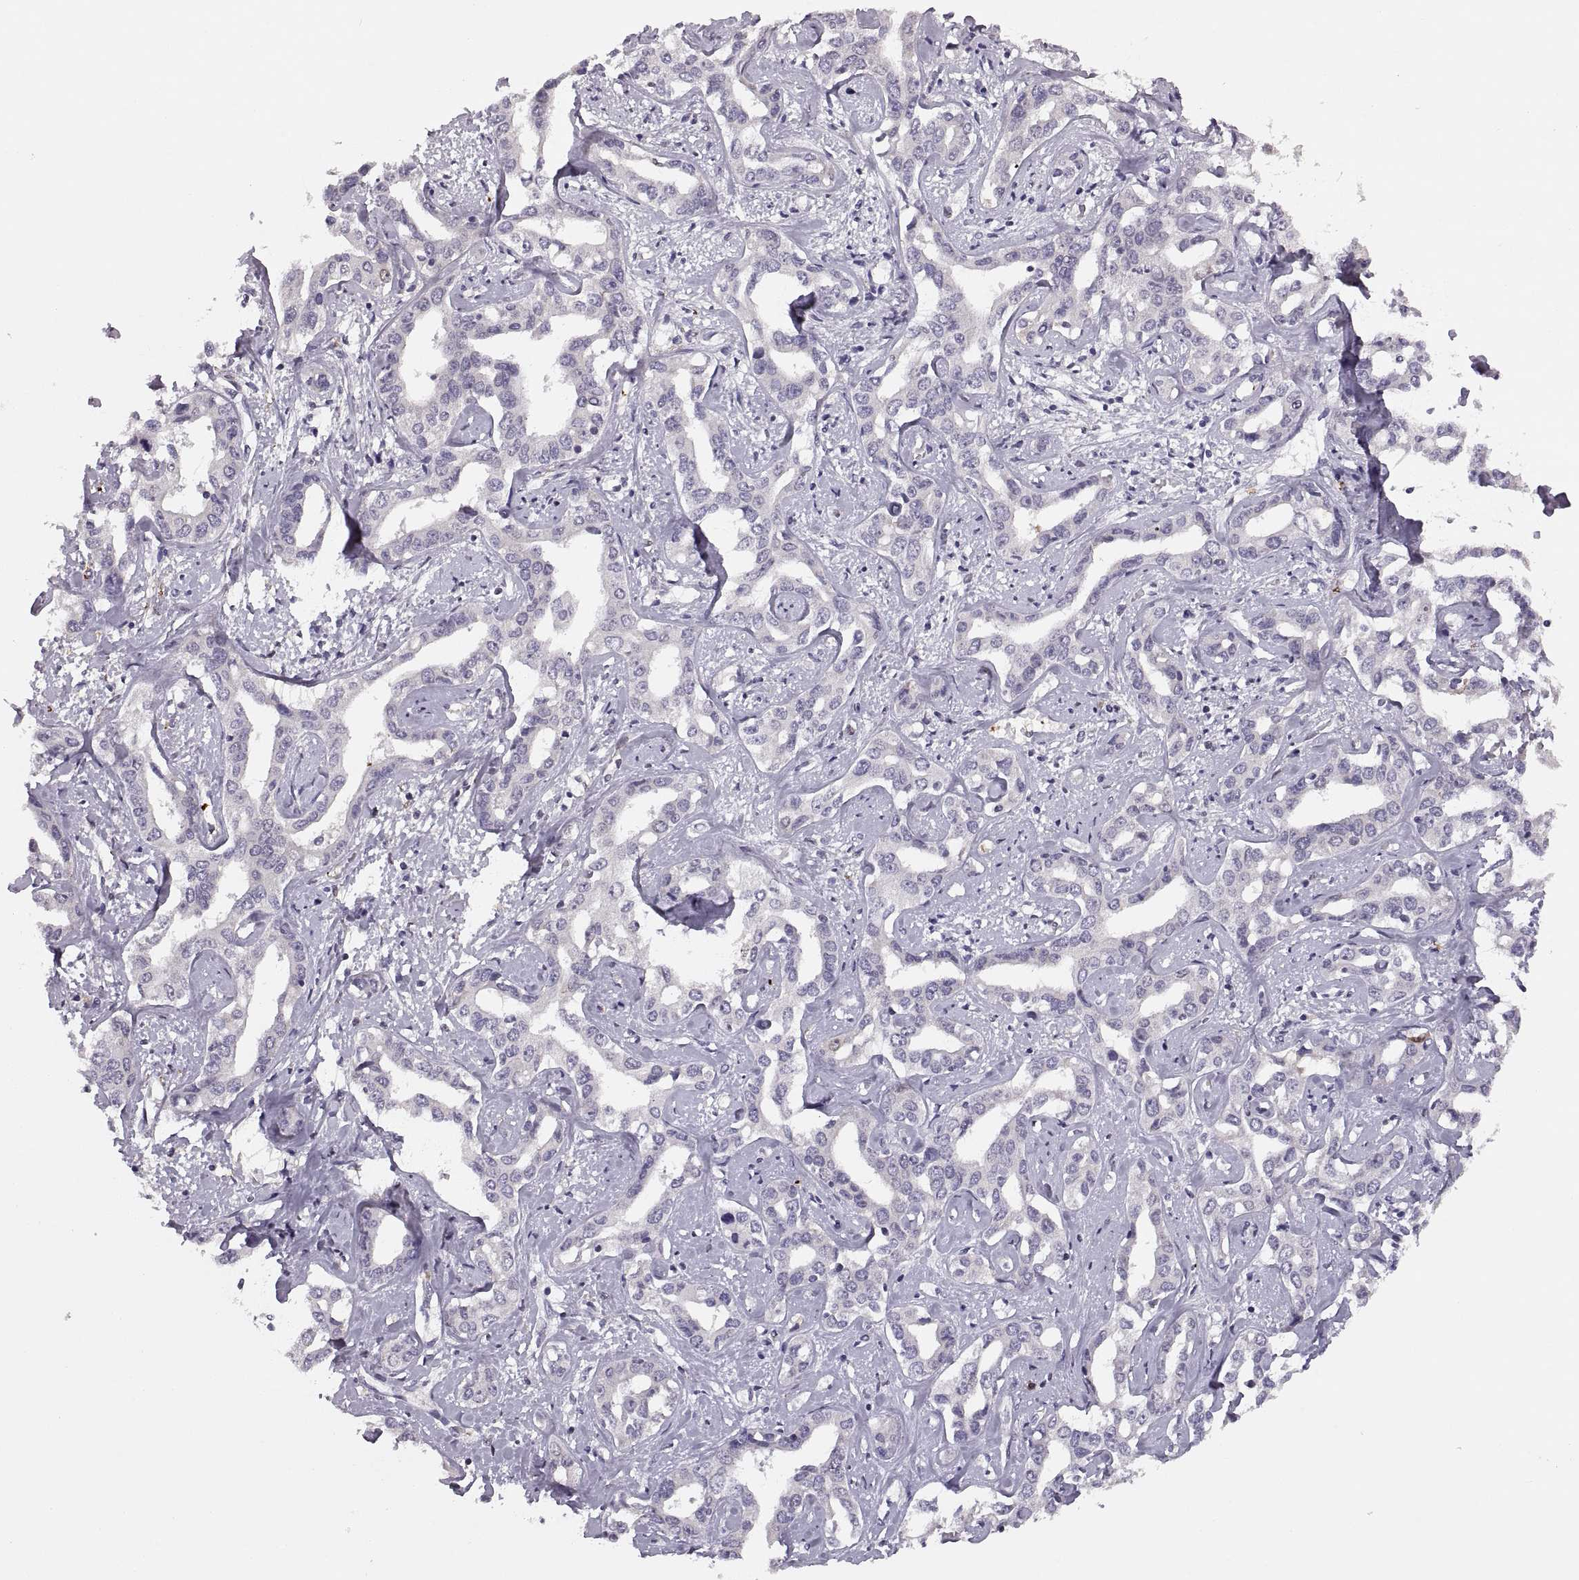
{"staining": {"intensity": "negative", "quantity": "none", "location": "none"}, "tissue": "liver cancer", "cell_type": "Tumor cells", "image_type": "cancer", "snomed": [{"axis": "morphology", "description": "Cholangiocarcinoma"}, {"axis": "topography", "description": "Liver"}], "caption": "Tumor cells show no significant protein staining in liver cancer.", "gene": "ADH6", "patient": {"sex": "male", "age": 59}}